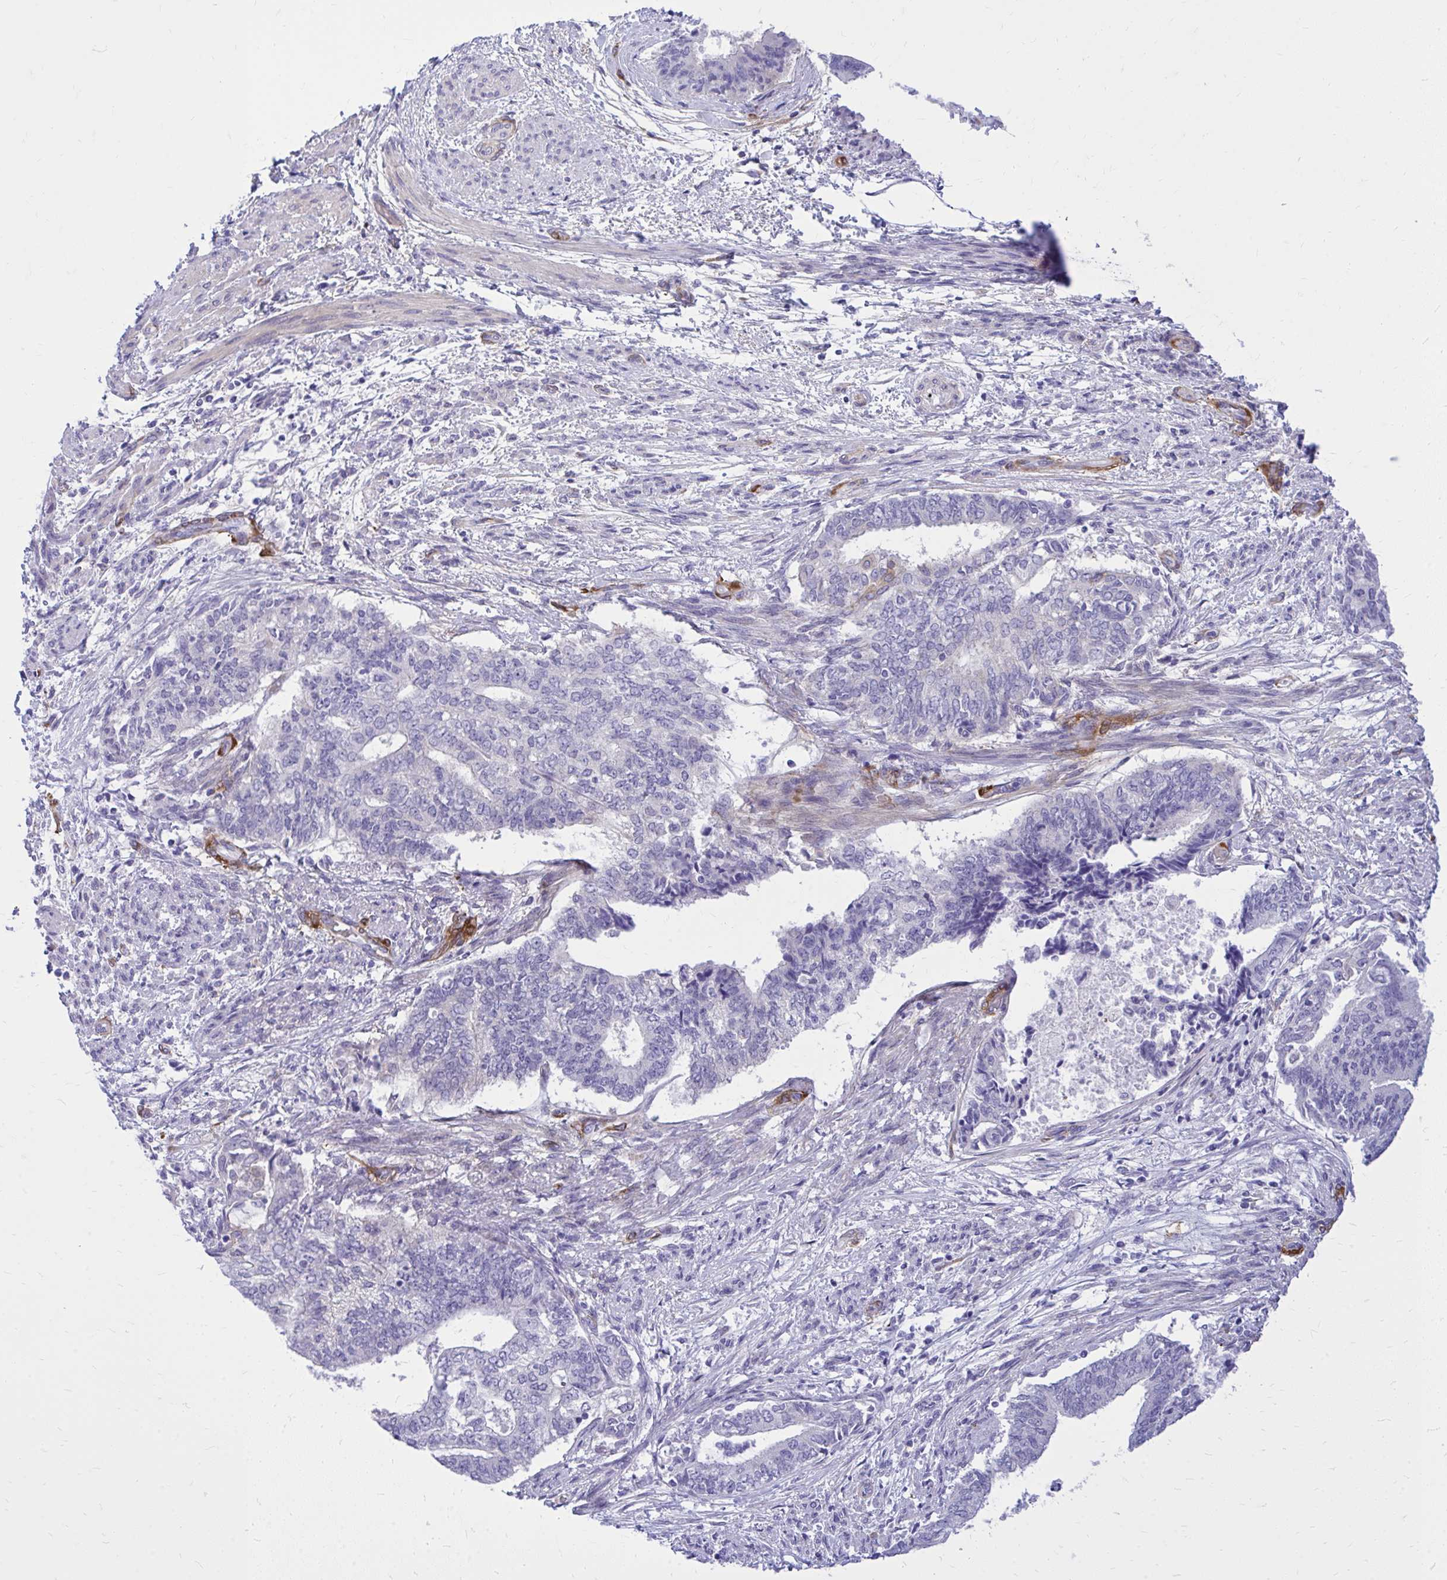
{"staining": {"intensity": "negative", "quantity": "none", "location": "none"}, "tissue": "endometrial cancer", "cell_type": "Tumor cells", "image_type": "cancer", "snomed": [{"axis": "morphology", "description": "Adenocarcinoma, NOS"}, {"axis": "topography", "description": "Endometrium"}], "caption": "Immunohistochemistry (IHC) micrograph of endometrial cancer stained for a protein (brown), which demonstrates no staining in tumor cells. (Immunohistochemistry, brightfield microscopy, high magnification).", "gene": "EPB41L1", "patient": {"sex": "female", "age": 65}}